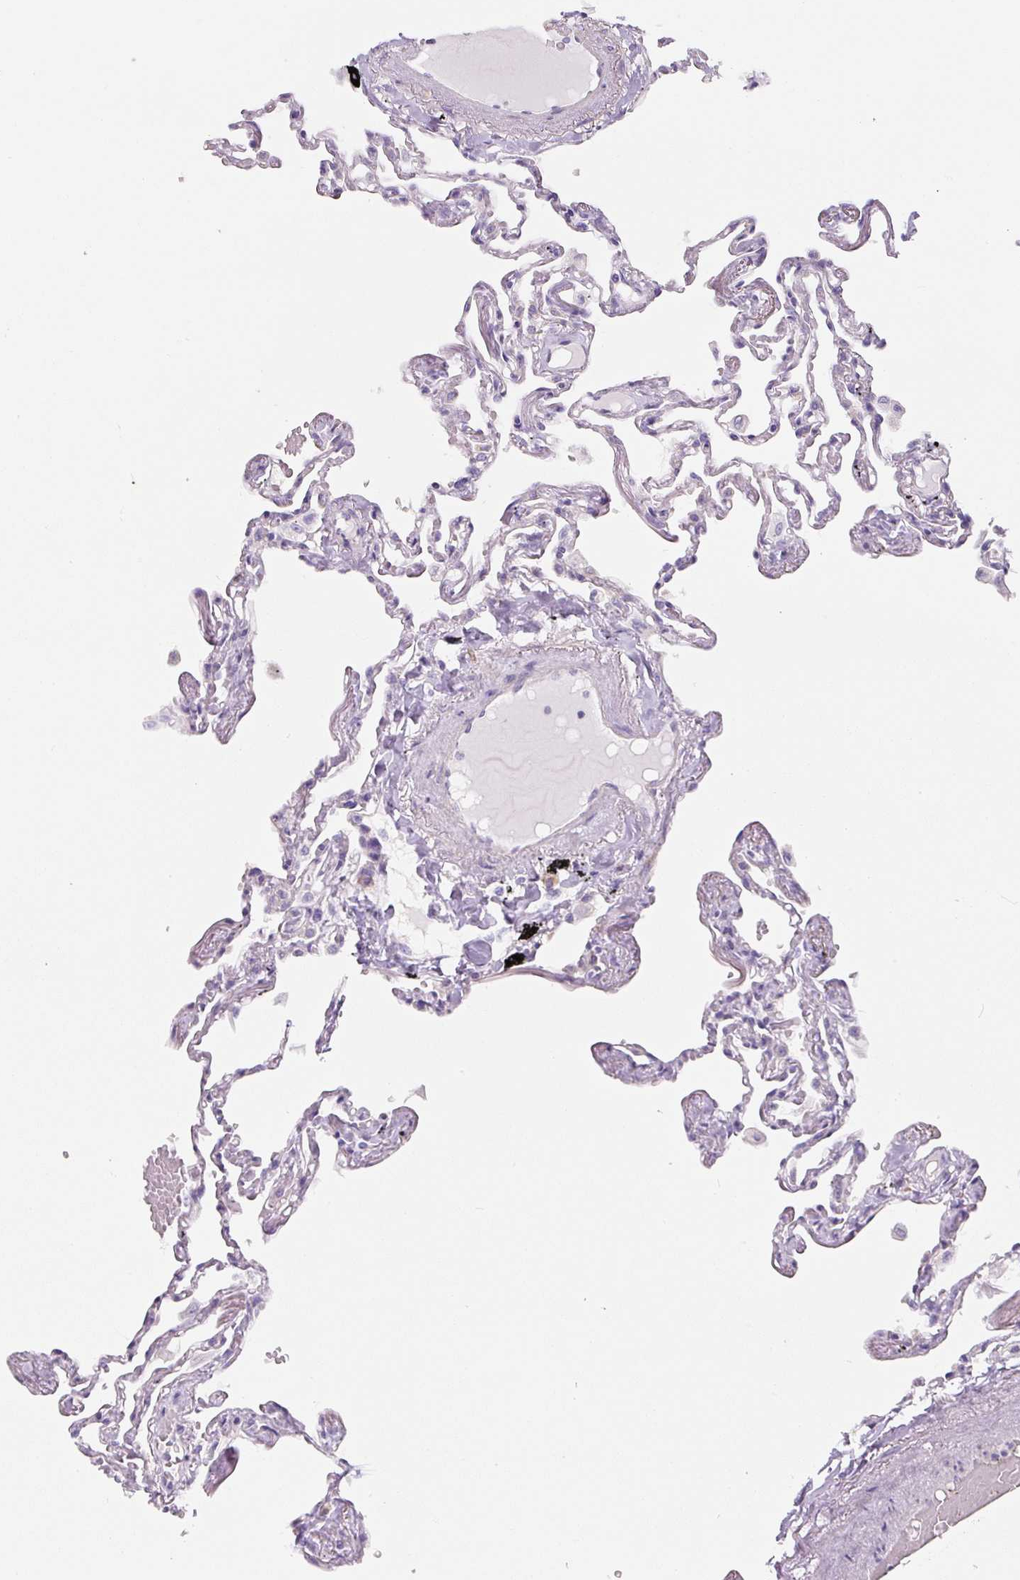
{"staining": {"intensity": "negative", "quantity": "none", "location": "none"}, "tissue": "lung", "cell_type": "Alveolar cells", "image_type": "normal", "snomed": [{"axis": "morphology", "description": "Normal tissue, NOS"}, {"axis": "topography", "description": "Lung"}], "caption": "DAB immunohistochemical staining of unremarkable lung reveals no significant expression in alveolar cells.", "gene": "PWWP3B", "patient": {"sex": "female", "age": 67}}